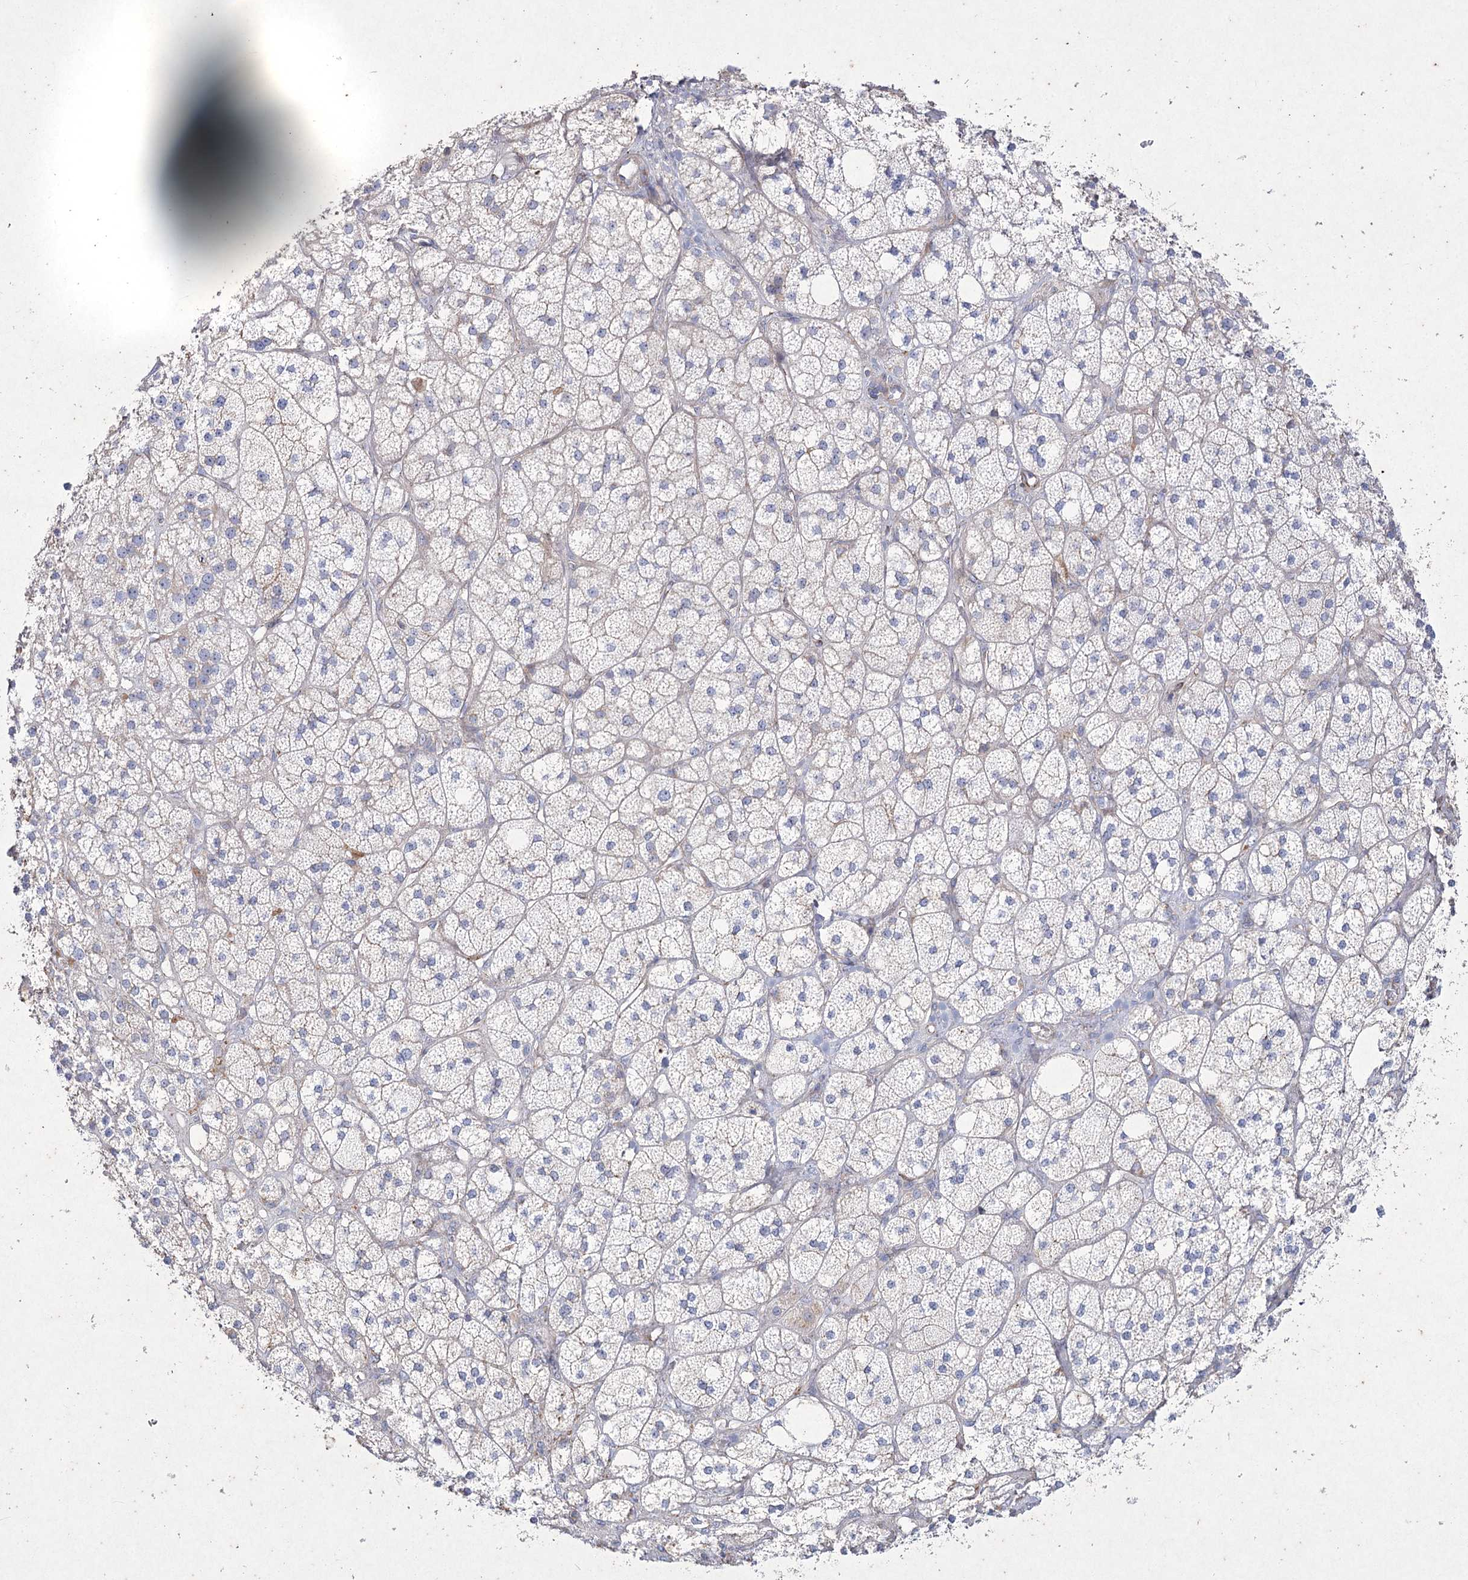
{"staining": {"intensity": "moderate", "quantity": "<25%", "location": "cytoplasmic/membranous"}, "tissue": "adrenal gland", "cell_type": "Glandular cells", "image_type": "normal", "snomed": [{"axis": "morphology", "description": "Normal tissue, NOS"}, {"axis": "topography", "description": "Adrenal gland"}], "caption": "Immunohistochemical staining of normal human adrenal gland exhibits <25% levels of moderate cytoplasmic/membranous protein positivity in approximately <25% of glandular cells. The protein of interest is stained brown, and the nuclei are stained in blue (DAB IHC with brightfield microscopy, high magnification).", "gene": "LDLRAD3", "patient": {"sex": "male", "age": 61}}